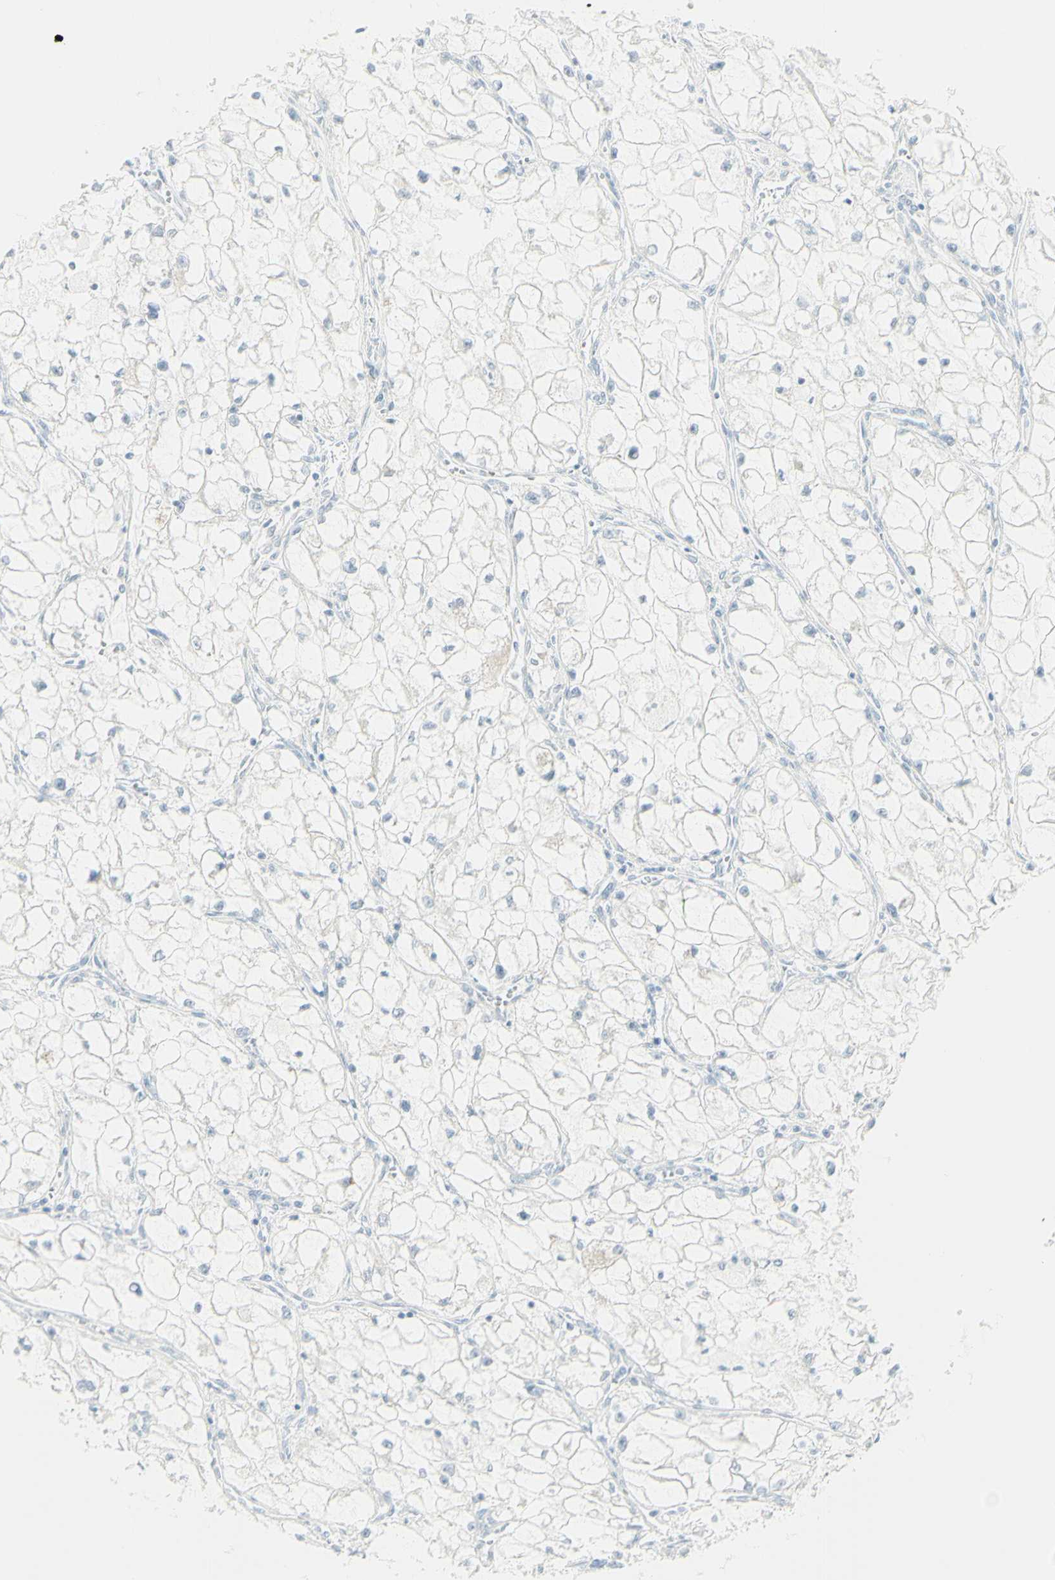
{"staining": {"intensity": "negative", "quantity": "none", "location": "none"}, "tissue": "renal cancer", "cell_type": "Tumor cells", "image_type": "cancer", "snomed": [{"axis": "morphology", "description": "Adenocarcinoma, NOS"}, {"axis": "topography", "description": "Kidney"}], "caption": "Tumor cells are negative for brown protein staining in renal cancer.", "gene": "MDK", "patient": {"sex": "female", "age": 70}}